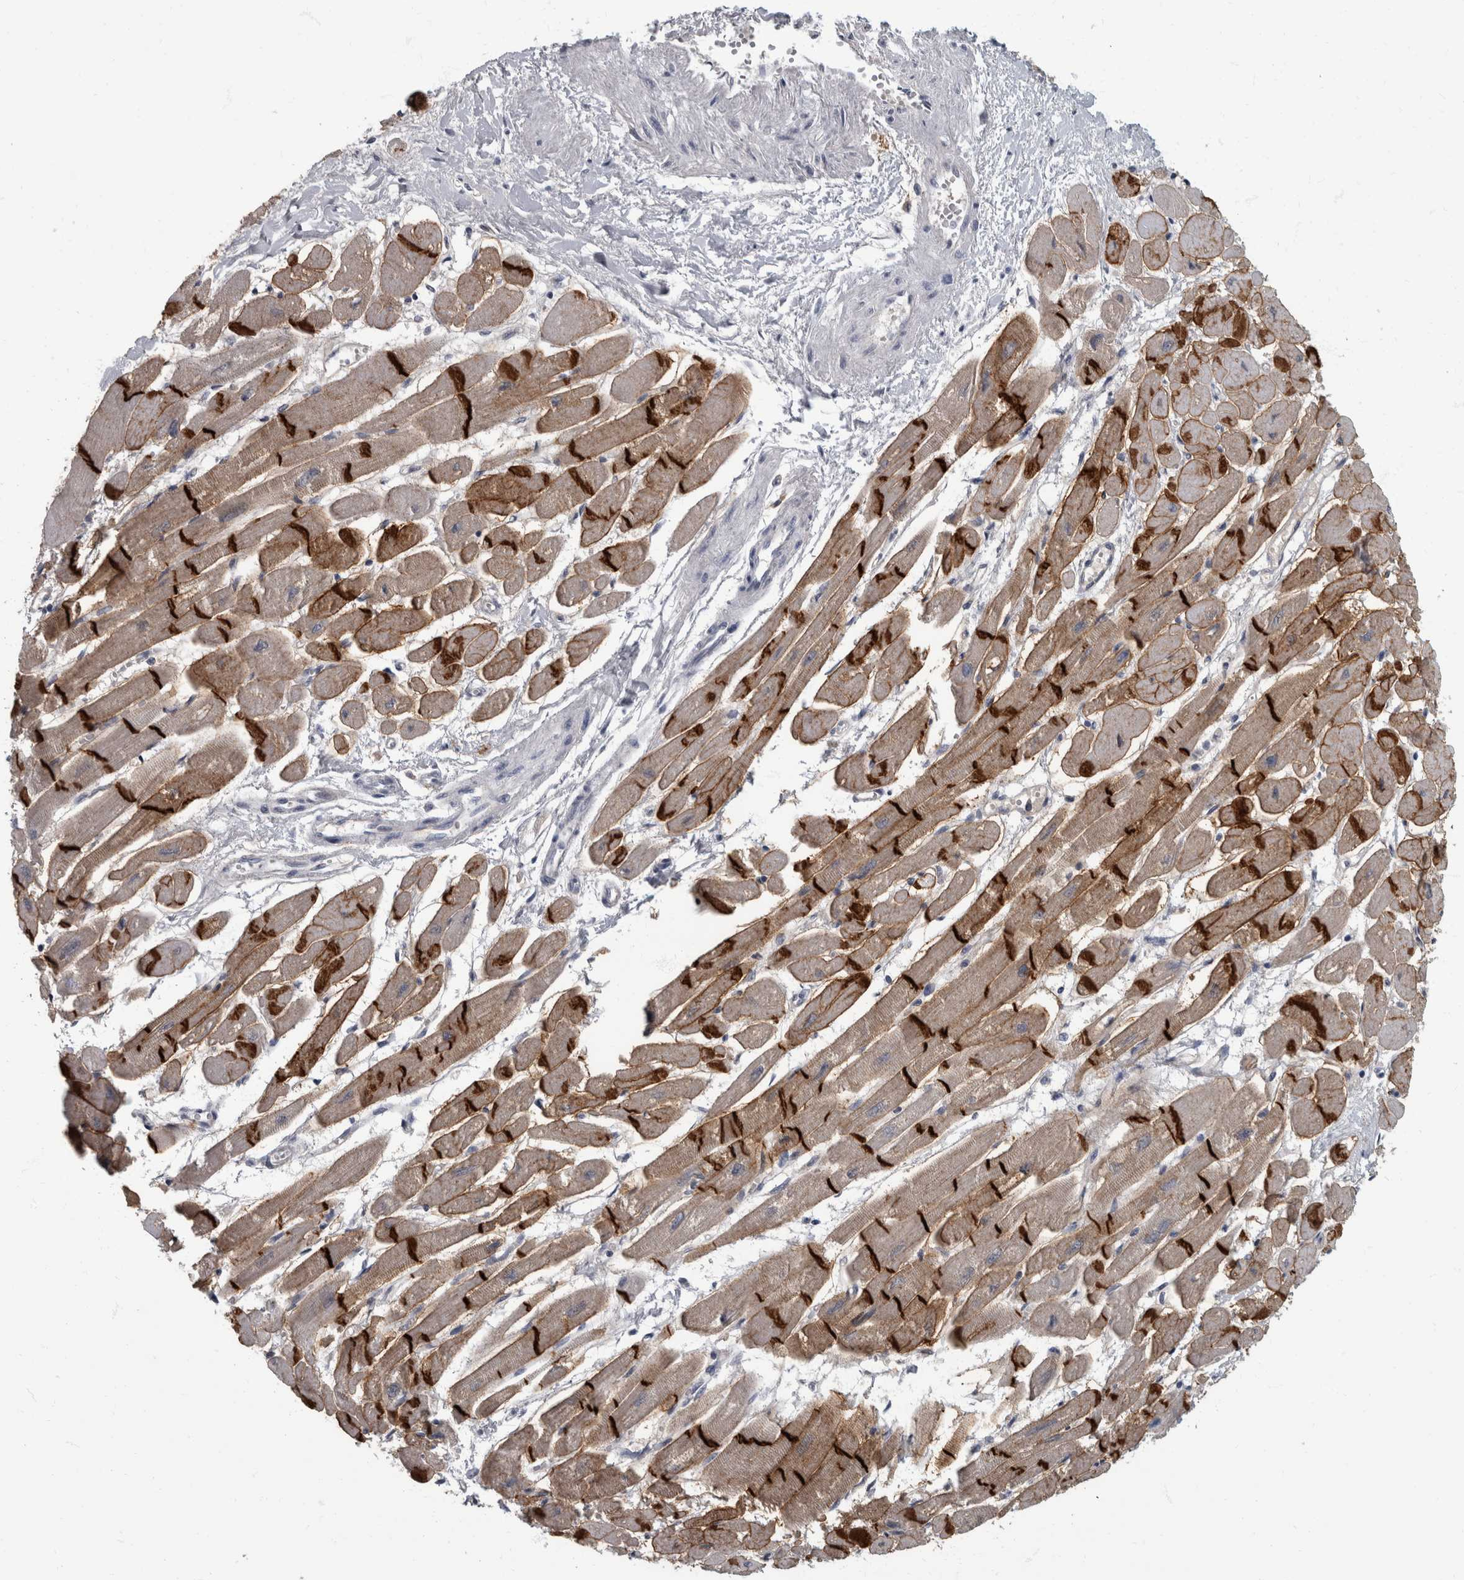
{"staining": {"intensity": "strong", "quantity": ">75%", "location": "cytoplasmic/membranous"}, "tissue": "heart muscle", "cell_type": "Cardiomyocytes", "image_type": "normal", "snomed": [{"axis": "morphology", "description": "Normal tissue, NOS"}, {"axis": "topography", "description": "Heart"}], "caption": "Benign heart muscle was stained to show a protein in brown. There is high levels of strong cytoplasmic/membranous positivity in approximately >75% of cardiomyocytes.", "gene": "DSG2", "patient": {"sex": "female", "age": 54}}